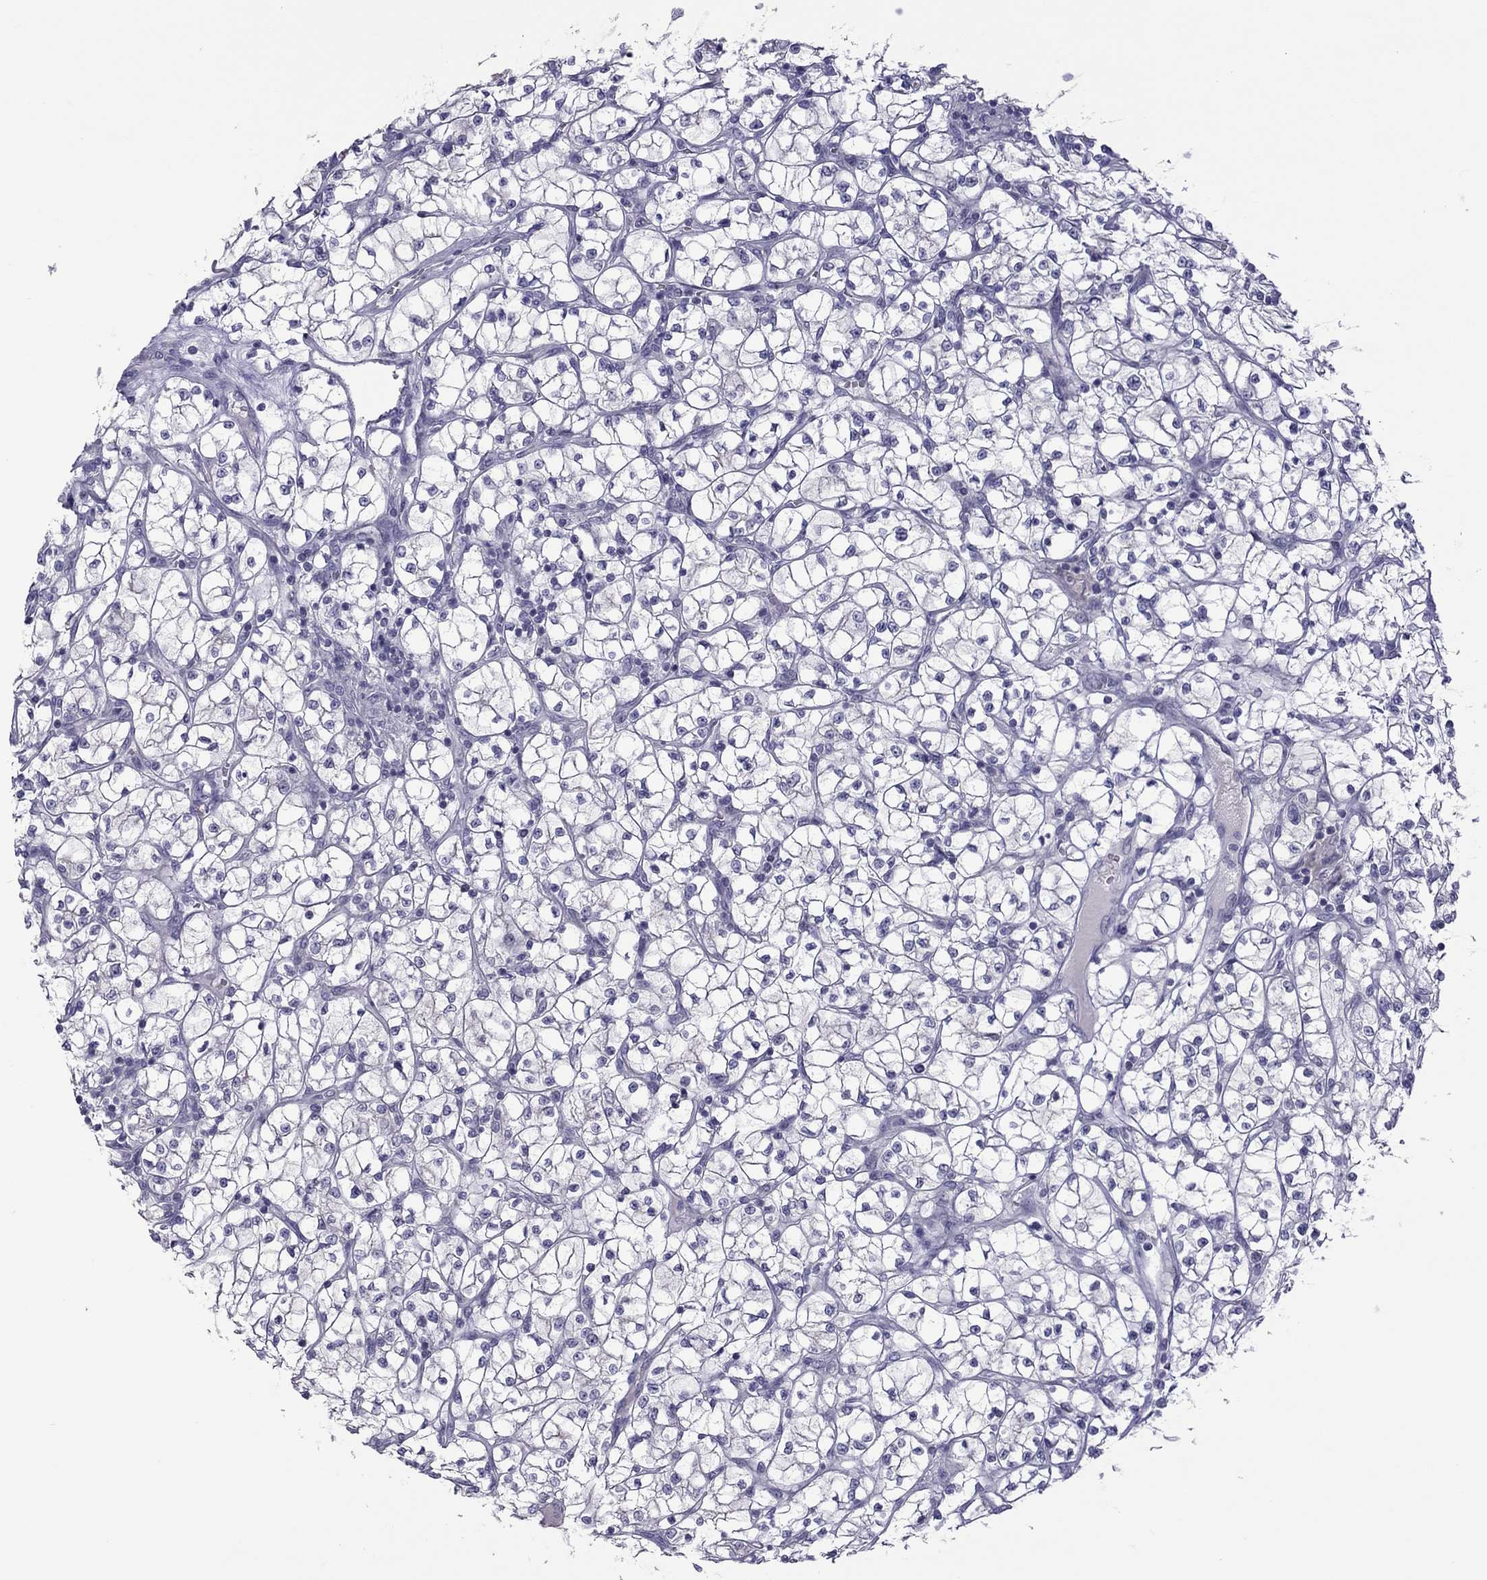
{"staining": {"intensity": "negative", "quantity": "none", "location": "none"}, "tissue": "renal cancer", "cell_type": "Tumor cells", "image_type": "cancer", "snomed": [{"axis": "morphology", "description": "Adenocarcinoma, NOS"}, {"axis": "topography", "description": "Kidney"}], "caption": "Tumor cells show no significant protein expression in renal cancer. (Stains: DAB (3,3'-diaminobenzidine) immunohistochemistry with hematoxylin counter stain, Microscopy: brightfield microscopy at high magnification).", "gene": "TEX14", "patient": {"sex": "female", "age": 64}}